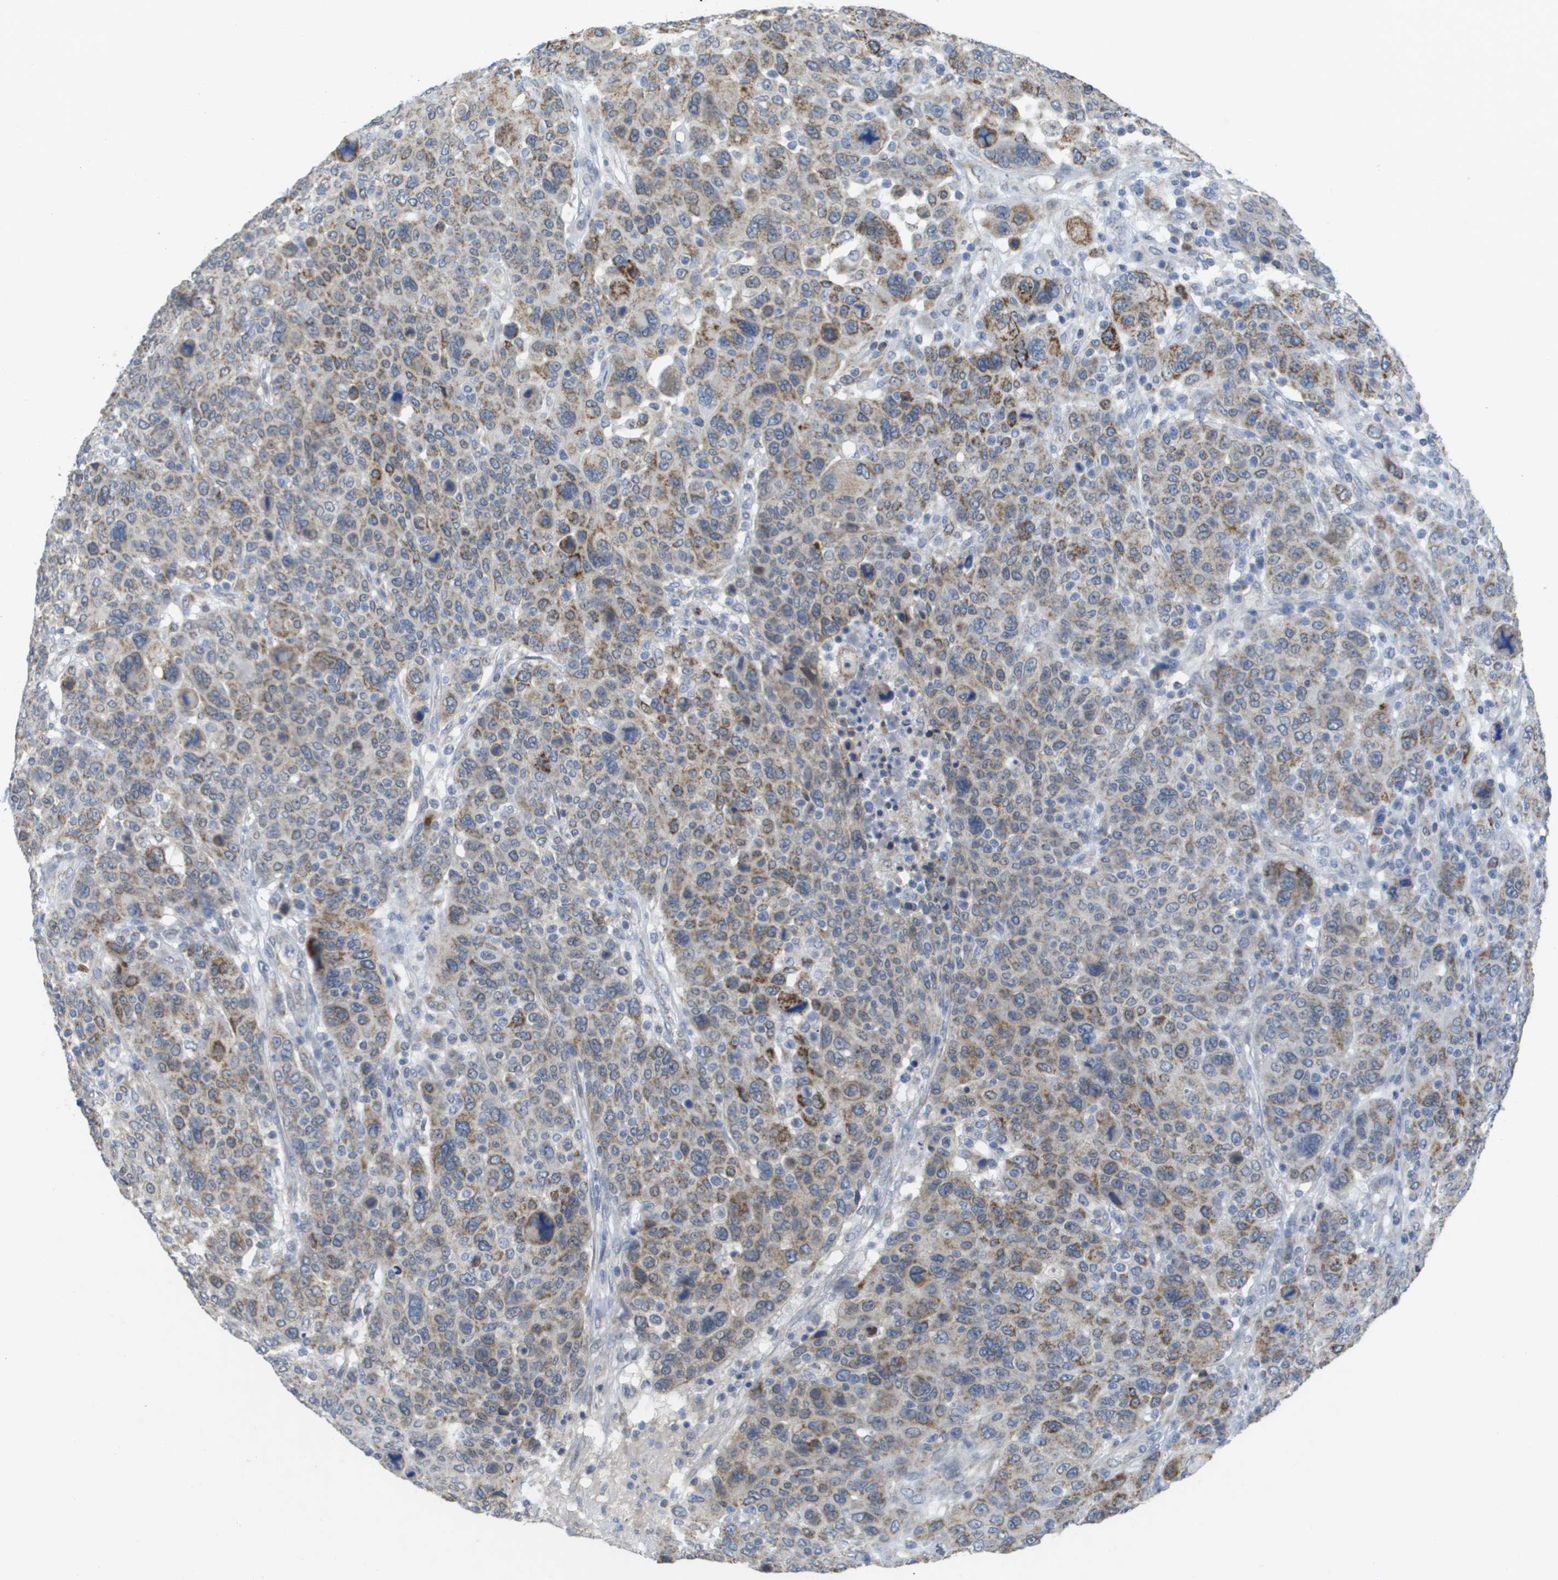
{"staining": {"intensity": "moderate", "quantity": "25%-75%", "location": "cytoplasmic/membranous"}, "tissue": "breast cancer", "cell_type": "Tumor cells", "image_type": "cancer", "snomed": [{"axis": "morphology", "description": "Duct carcinoma"}, {"axis": "topography", "description": "Breast"}], "caption": "The histopathology image demonstrates immunohistochemical staining of breast infiltrating ductal carcinoma. There is moderate cytoplasmic/membranous staining is appreciated in about 25%-75% of tumor cells.", "gene": "TMEM223", "patient": {"sex": "female", "age": 50}}